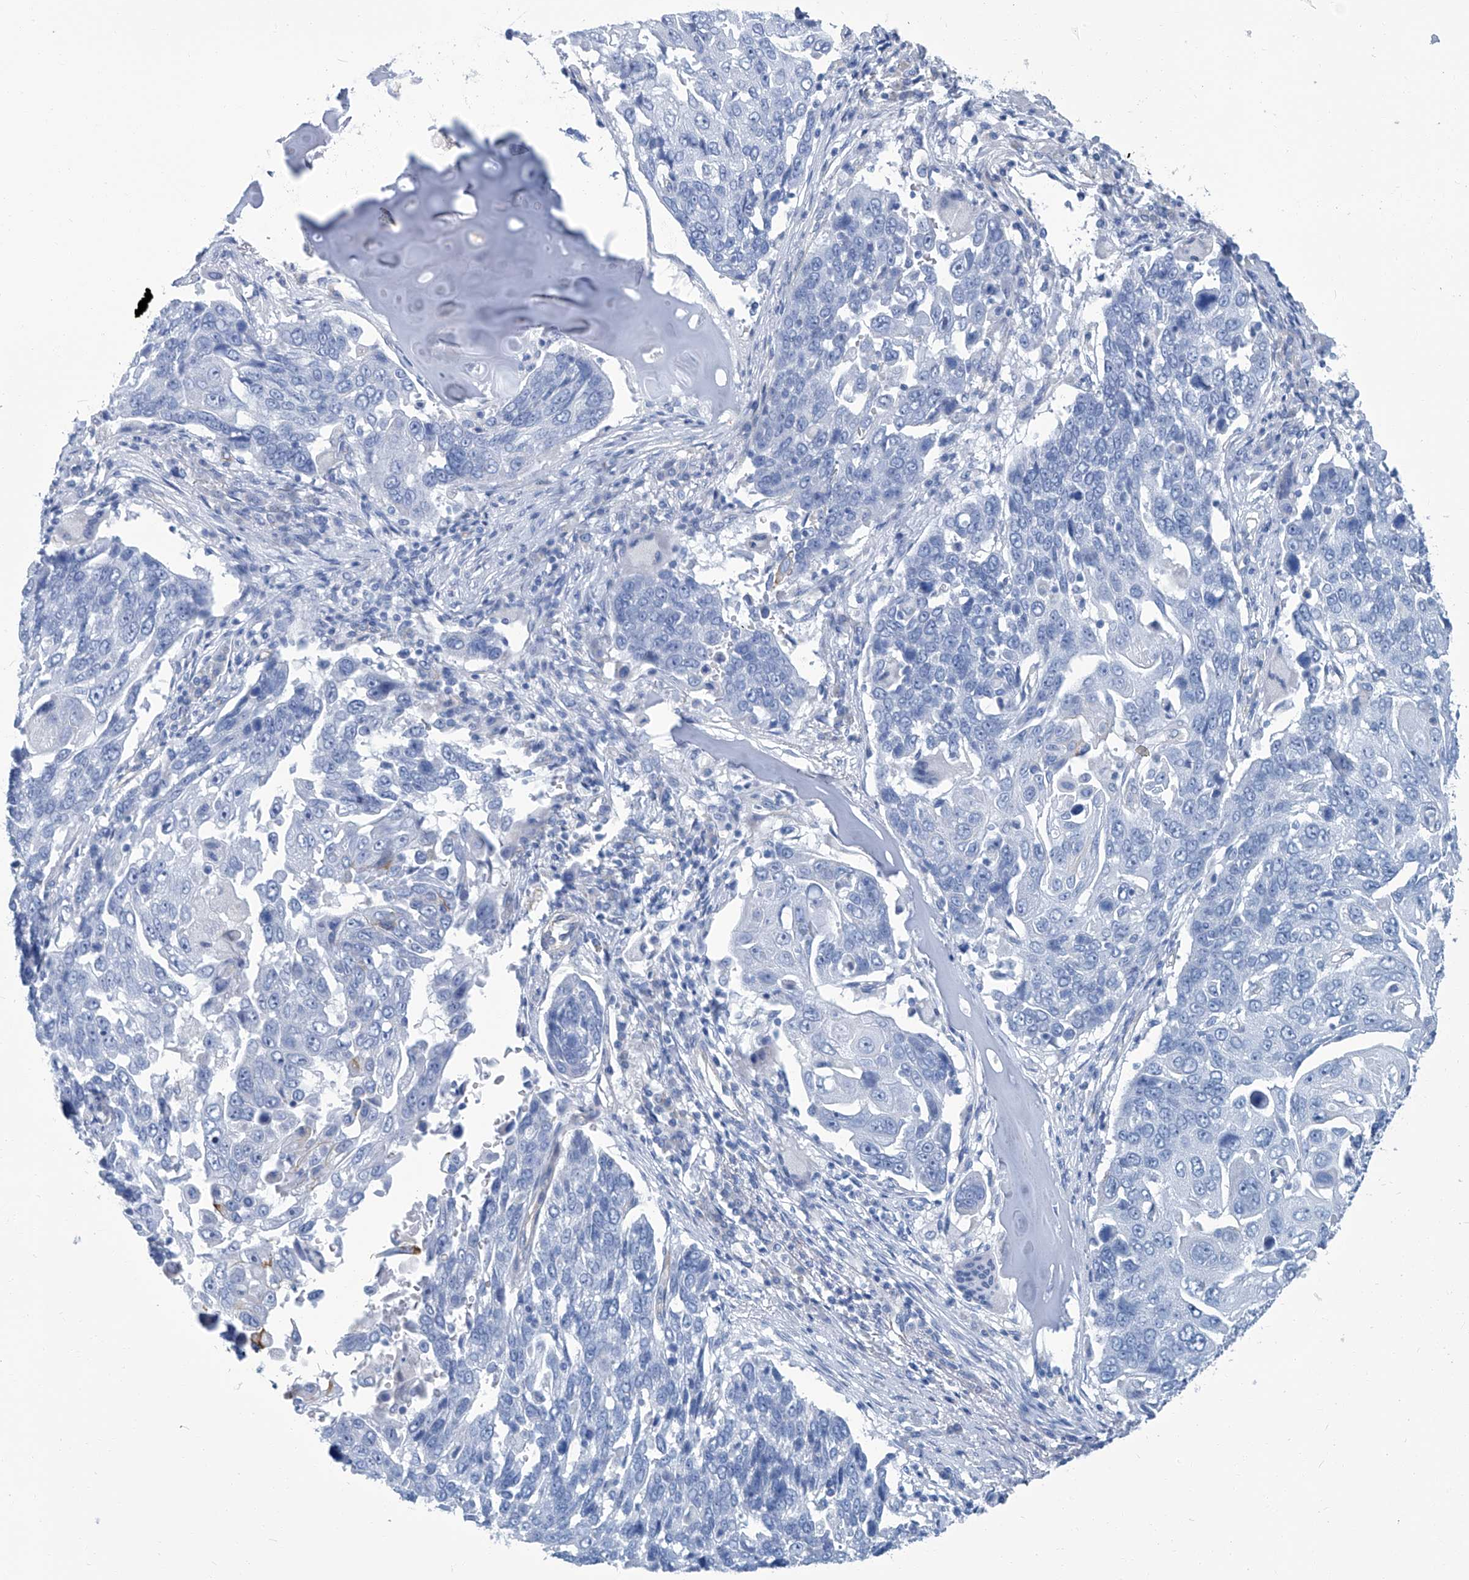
{"staining": {"intensity": "negative", "quantity": "none", "location": "none"}, "tissue": "lung cancer", "cell_type": "Tumor cells", "image_type": "cancer", "snomed": [{"axis": "morphology", "description": "Squamous cell carcinoma, NOS"}, {"axis": "topography", "description": "Lung"}], "caption": "Lung cancer was stained to show a protein in brown. There is no significant expression in tumor cells.", "gene": "PFKL", "patient": {"sex": "male", "age": 66}}